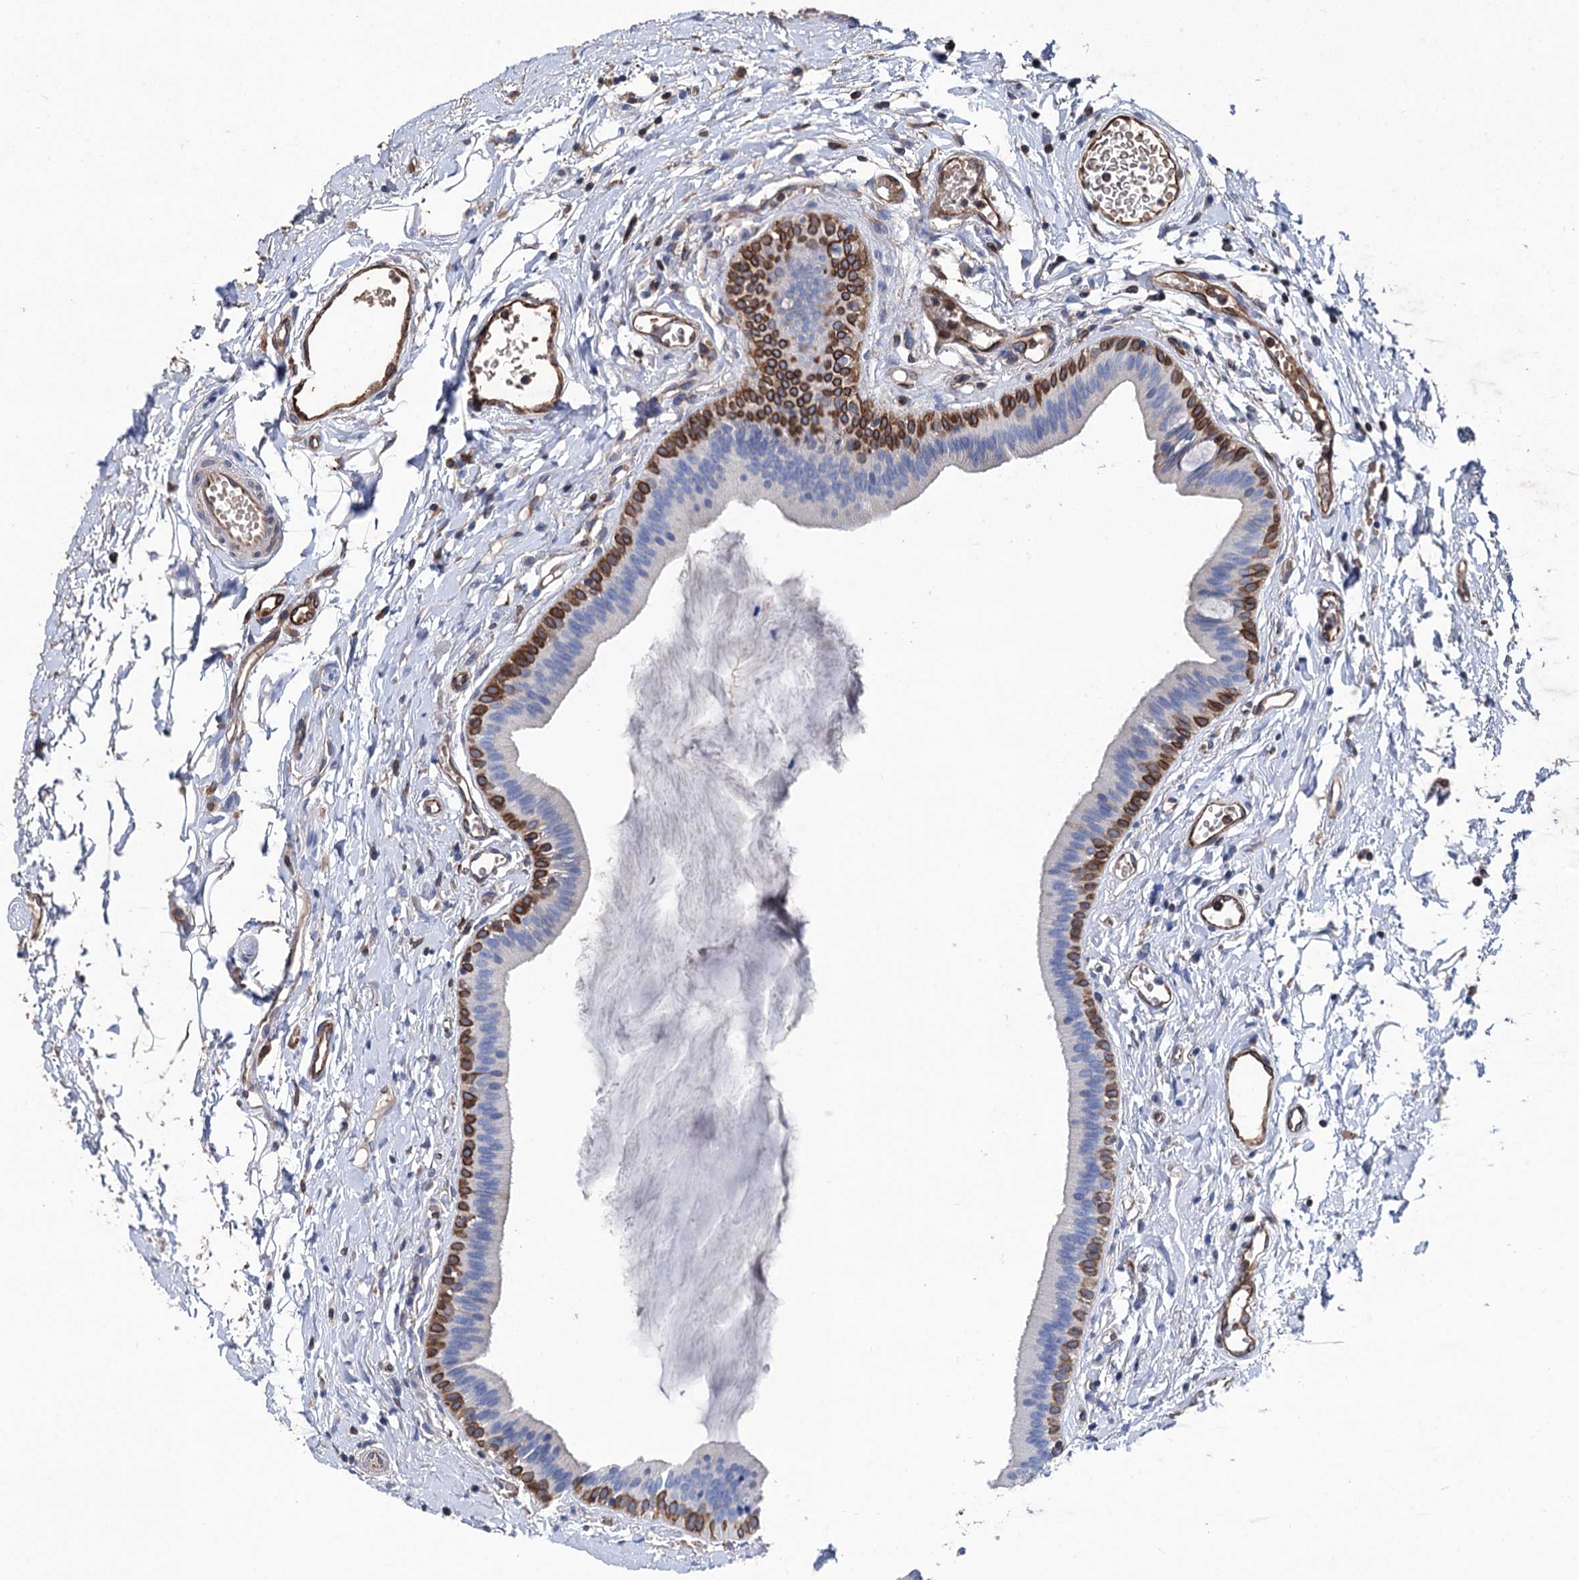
{"staining": {"intensity": "moderate", "quantity": "25%-75%", "location": "cytoplasmic/membranous"}, "tissue": "oral mucosa", "cell_type": "Squamous epithelial cells", "image_type": "normal", "snomed": [{"axis": "morphology", "description": "Normal tissue, NOS"}, {"axis": "topography", "description": "Skeletal muscle"}, {"axis": "topography", "description": "Oral tissue"}, {"axis": "topography", "description": "Salivary gland"}, {"axis": "topography", "description": "Peripheral nerve tissue"}], "caption": "Immunohistochemical staining of unremarkable human oral mucosa exhibits medium levels of moderate cytoplasmic/membranous staining in about 25%-75% of squamous epithelial cells.", "gene": "STING1", "patient": {"sex": "male", "age": 54}}